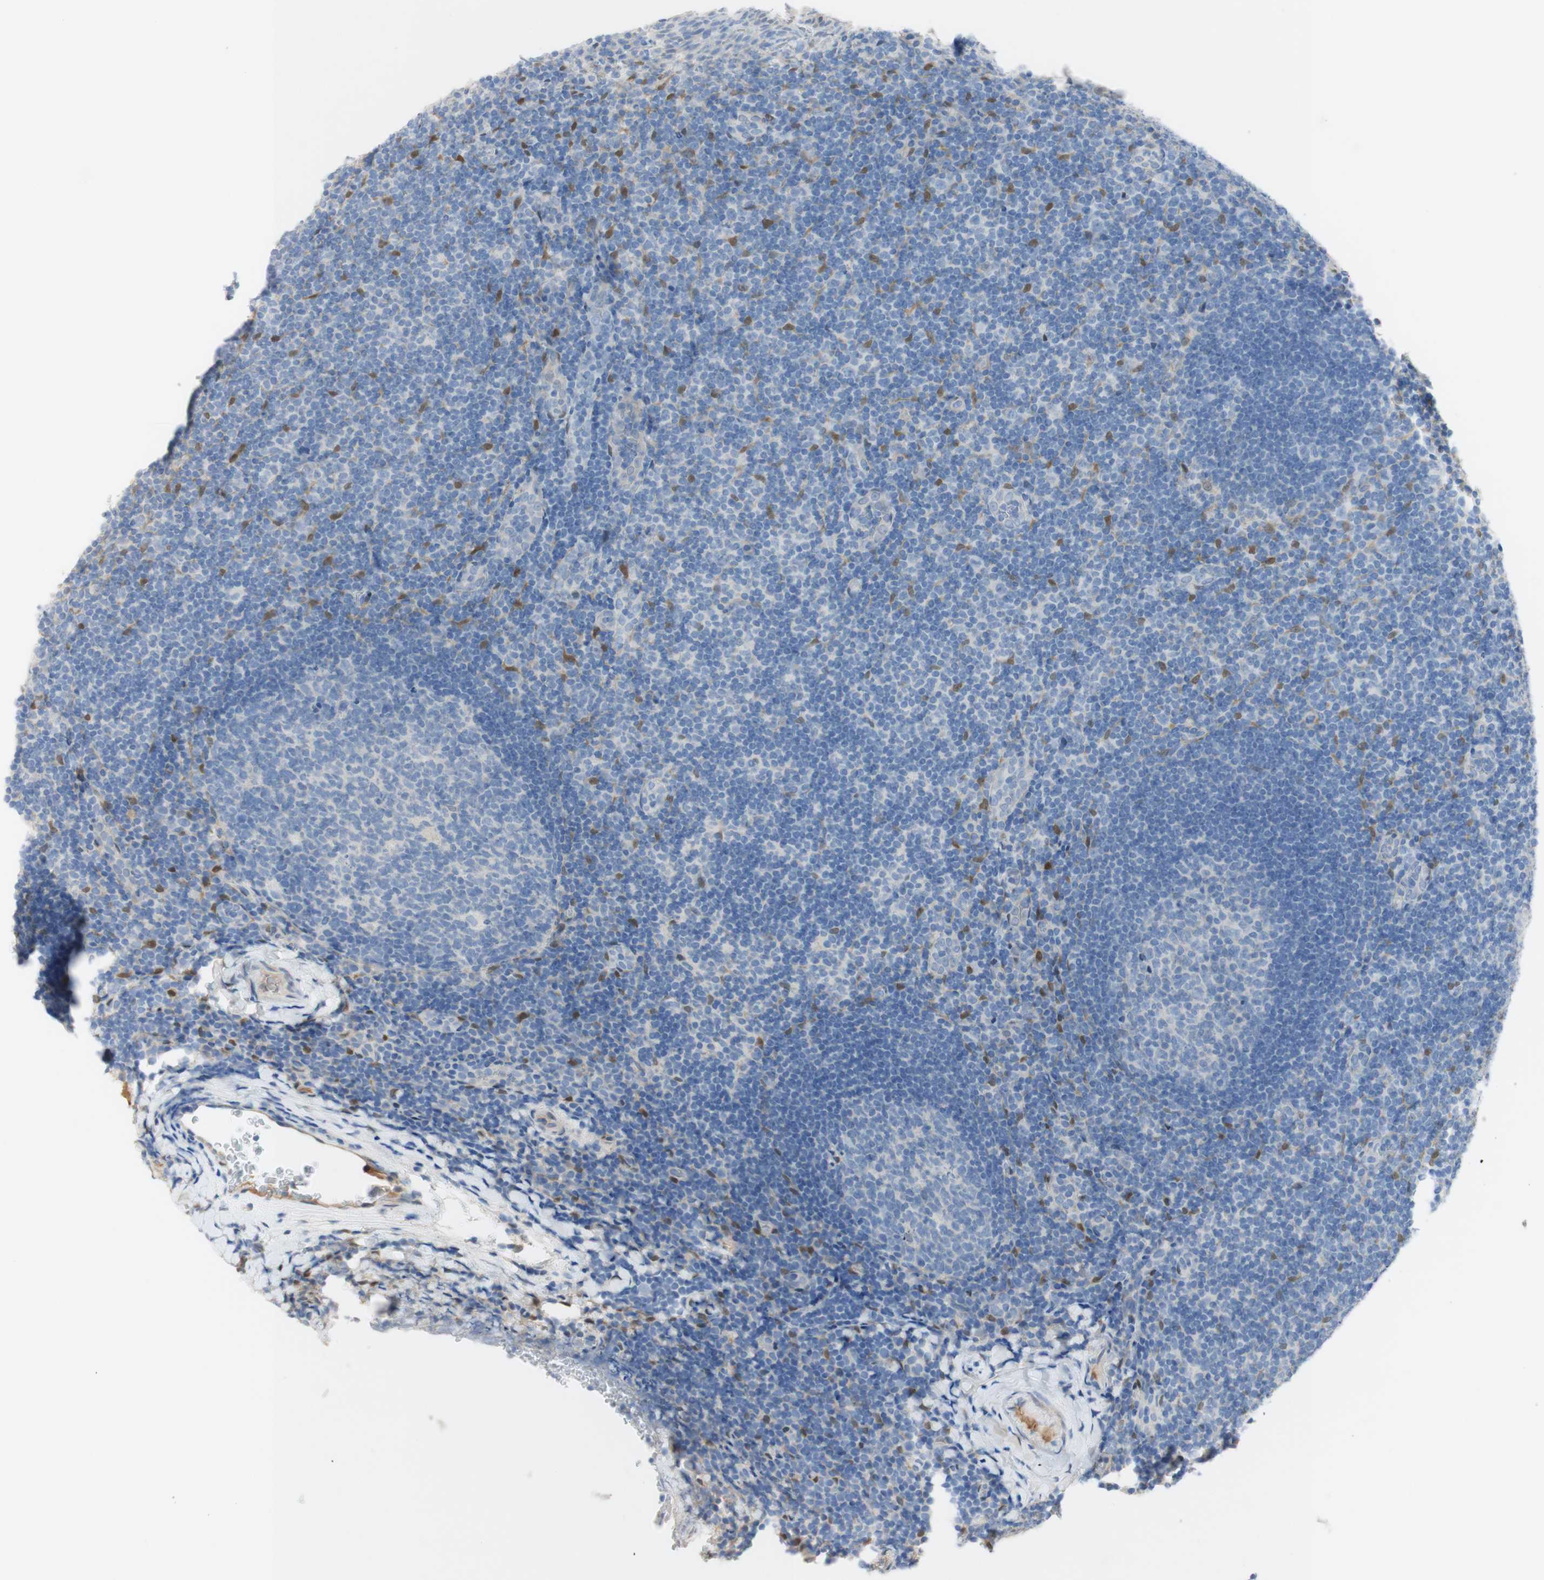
{"staining": {"intensity": "negative", "quantity": "none", "location": "none"}, "tissue": "tonsil", "cell_type": "Germinal center cells", "image_type": "normal", "snomed": [{"axis": "morphology", "description": "Normal tissue, NOS"}, {"axis": "topography", "description": "Tonsil"}], "caption": "This micrograph is of unremarkable tonsil stained with immunohistochemistry to label a protein in brown with the nuclei are counter-stained blue. There is no staining in germinal center cells.", "gene": "SELENBP1", "patient": {"sex": "male", "age": 37}}